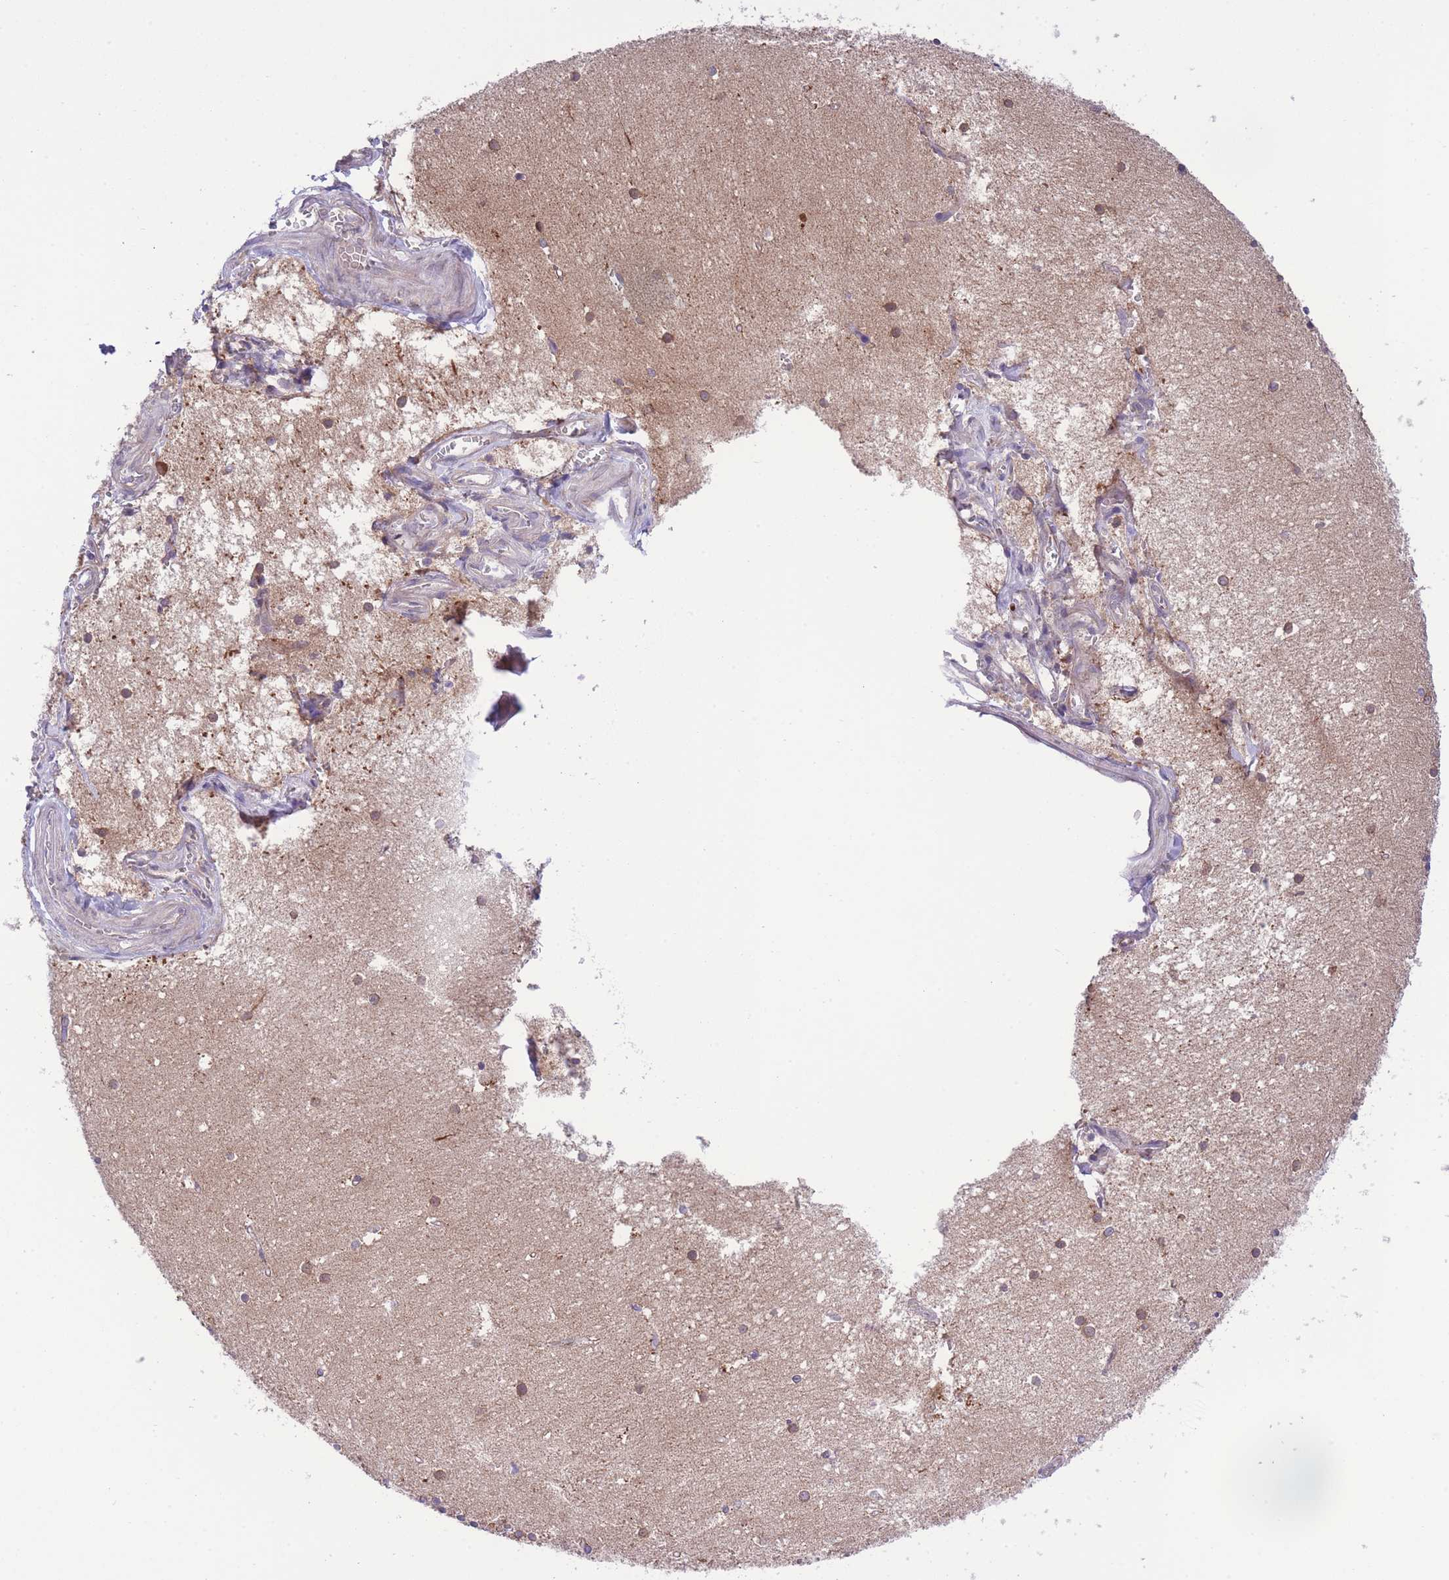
{"staining": {"intensity": "moderate", "quantity": "<25%", "location": "cytoplasmic/membranous"}, "tissue": "cerebellum", "cell_type": "Cells in granular layer", "image_type": "normal", "snomed": [{"axis": "morphology", "description": "Normal tissue, NOS"}, {"axis": "topography", "description": "Cerebellum"}], "caption": "Immunohistochemistry (IHC) micrograph of benign cerebellum stained for a protein (brown), which demonstrates low levels of moderate cytoplasmic/membranous expression in approximately <25% of cells in granular layer.", "gene": "WWOX", "patient": {"sex": "male", "age": 54}}